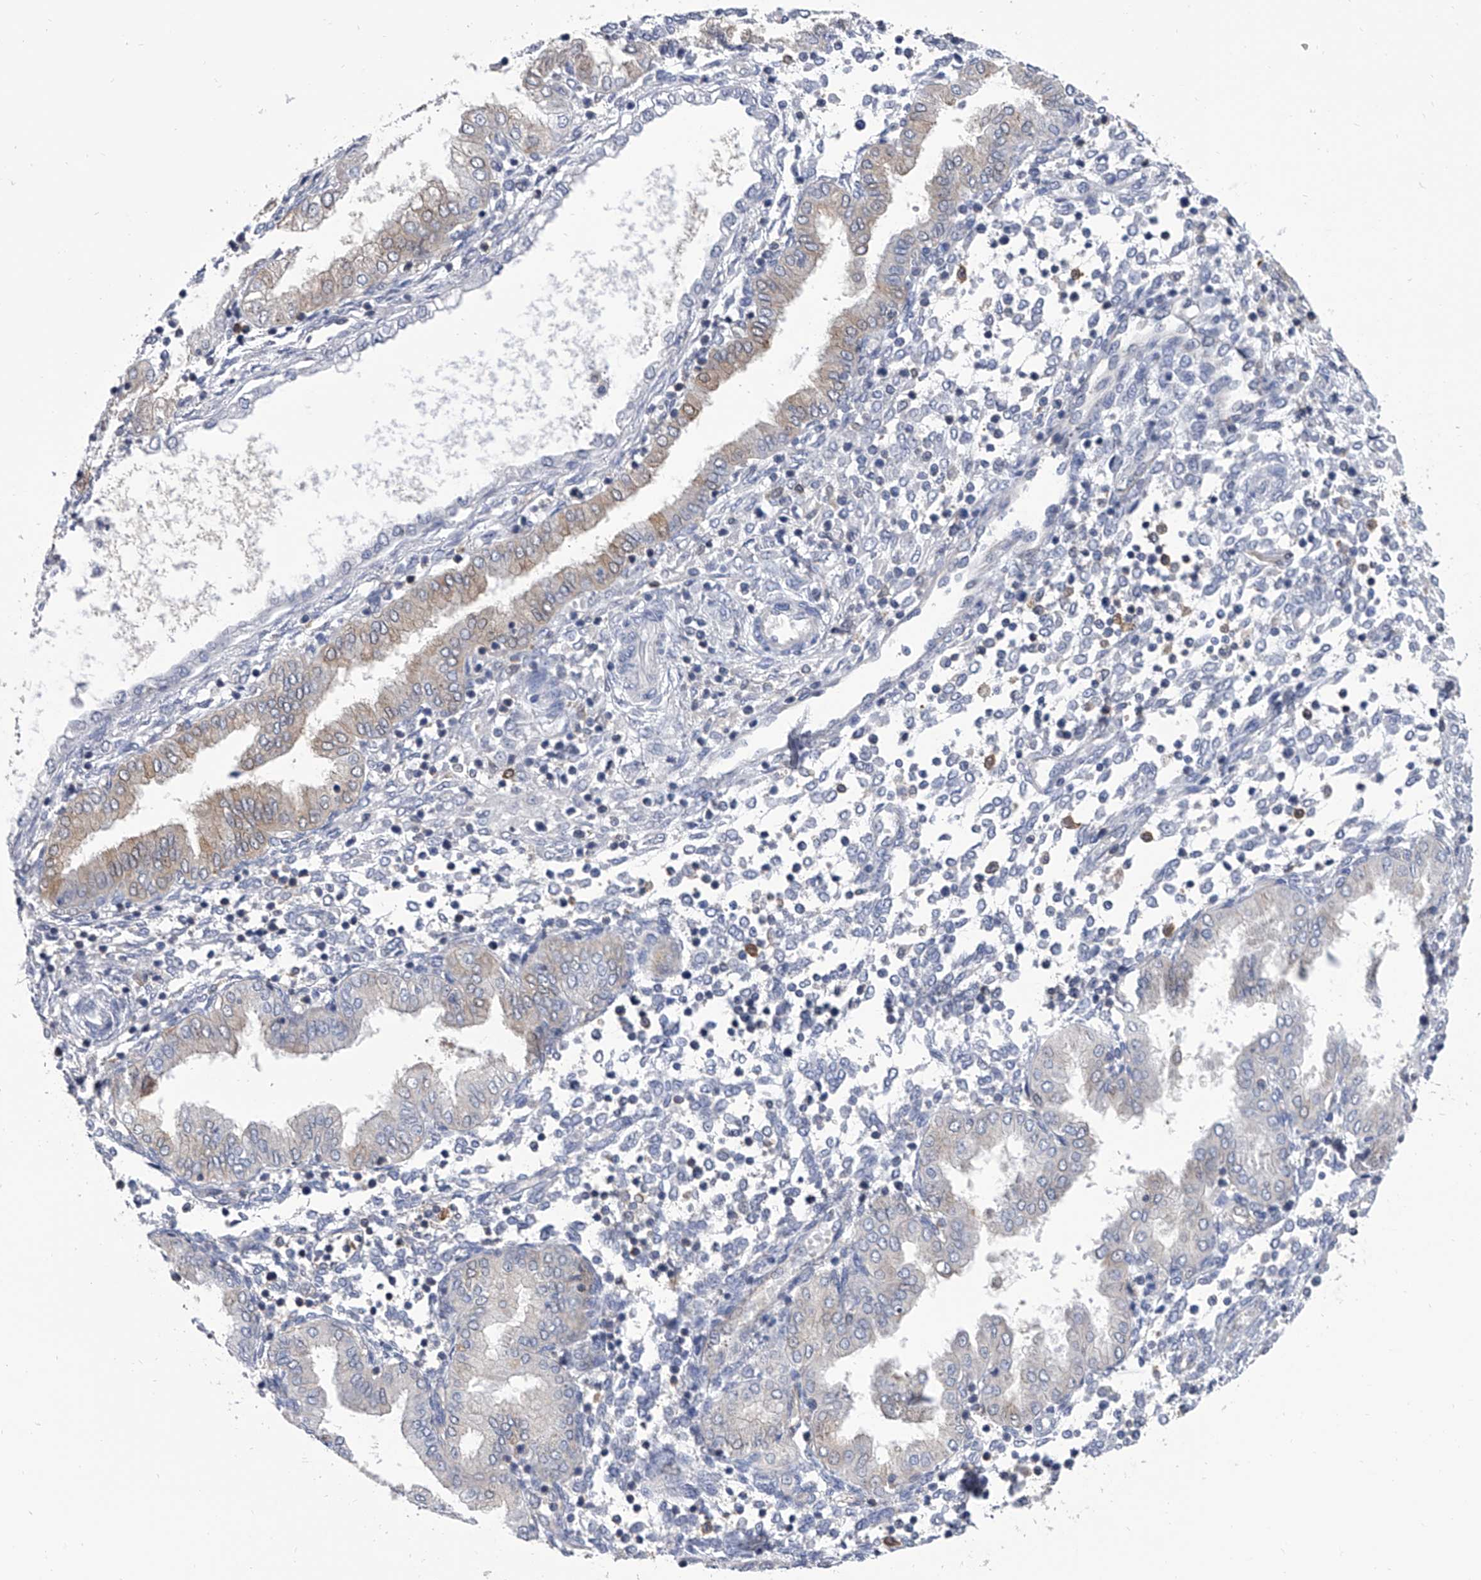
{"staining": {"intensity": "negative", "quantity": "none", "location": "none"}, "tissue": "endometrium", "cell_type": "Cells in endometrial stroma", "image_type": "normal", "snomed": [{"axis": "morphology", "description": "Normal tissue, NOS"}, {"axis": "topography", "description": "Endometrium"}], "caption": "Micrograph shows no protein expression in cells in endometrial stroma of unremarkable endometrium. The staining was performed using DAB to visualize the protein expression in brown, while the nuclei were stained in blue with hematoxylin (Magnification: 20x).", "gene": "SERPINB9", "patient": {"sex": "female", "age": 53}}